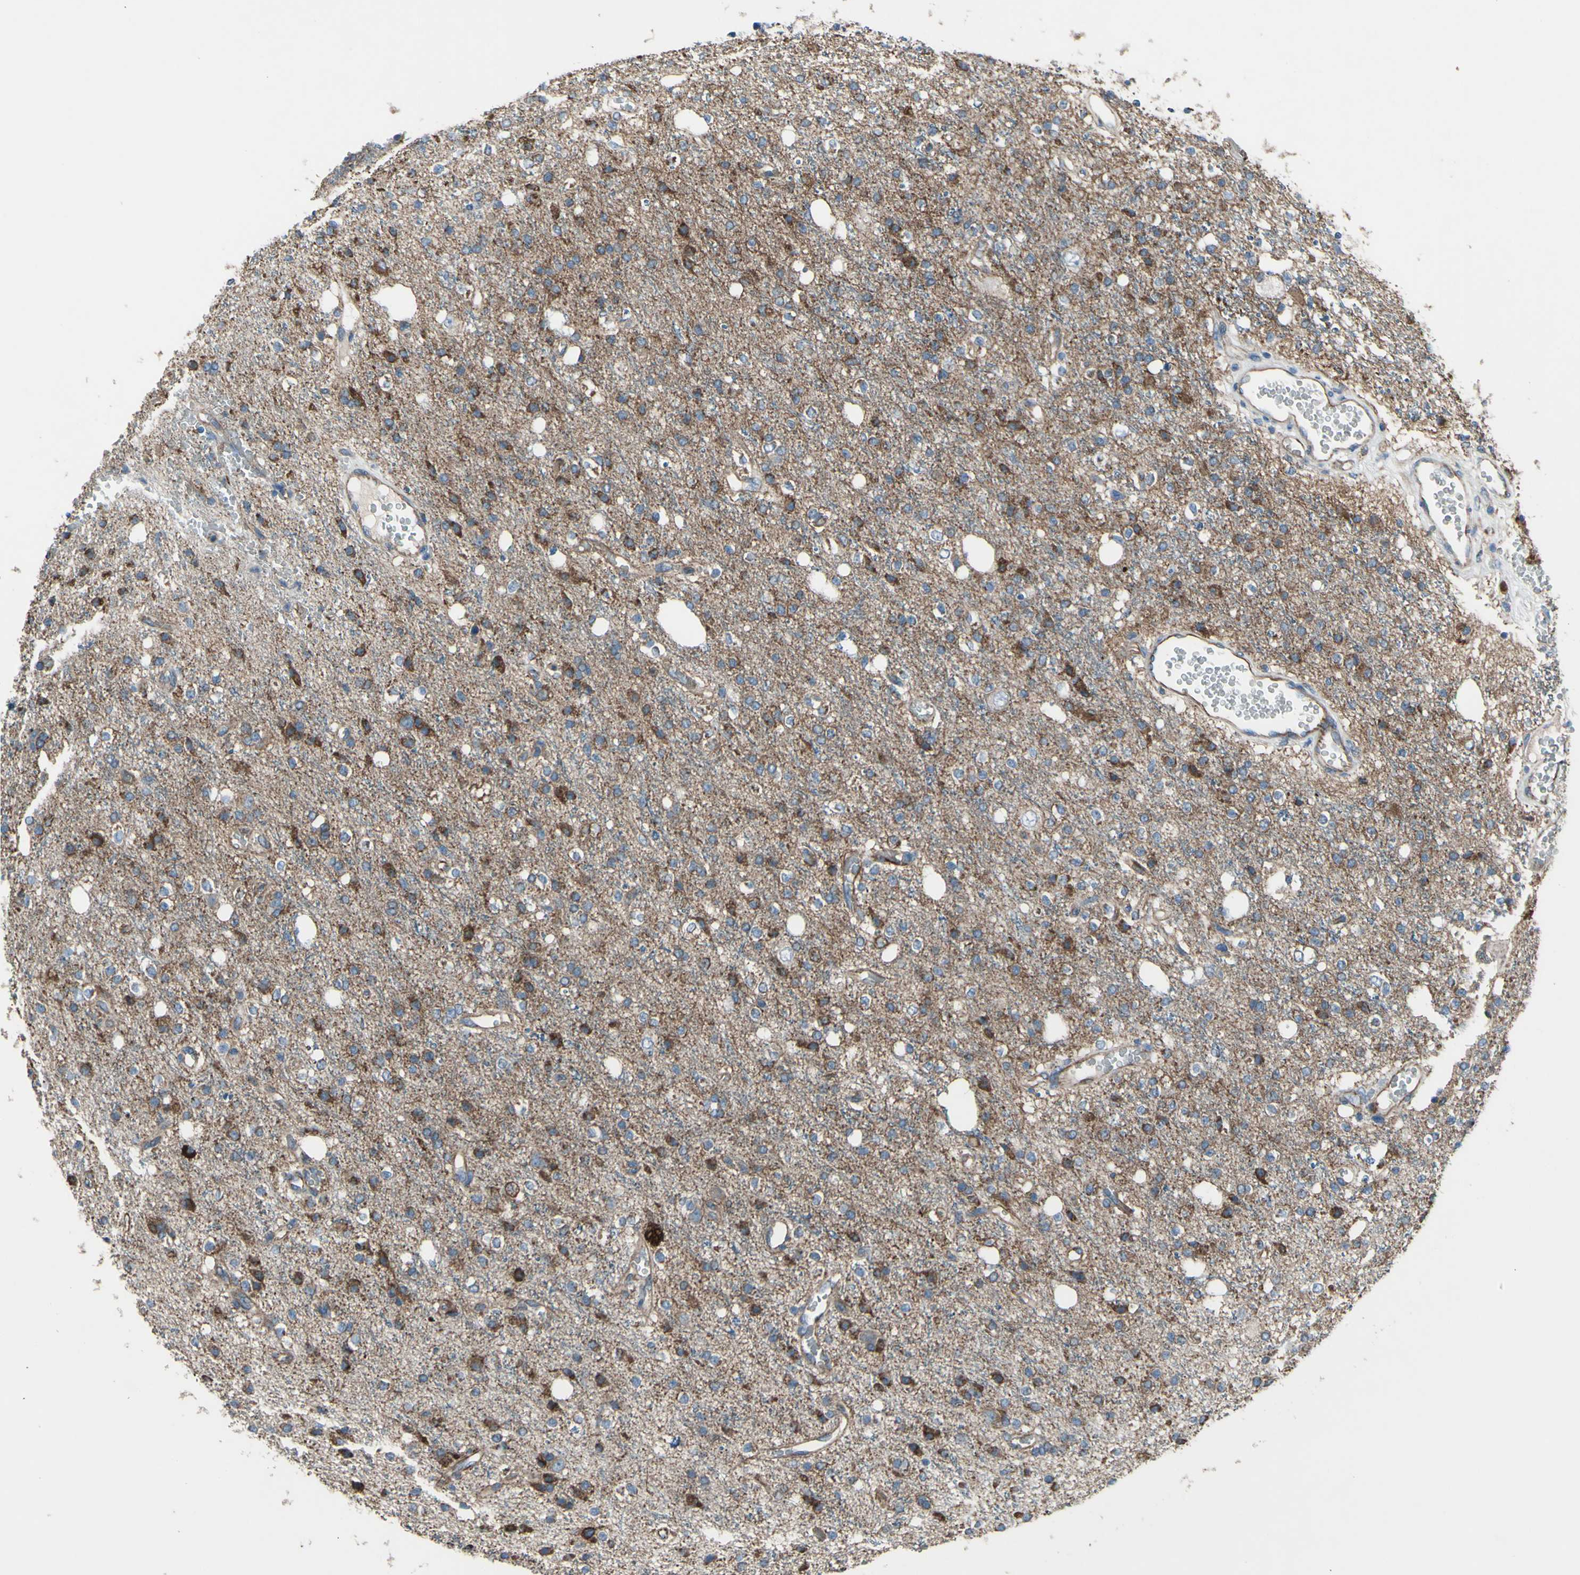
{"staining": {"intensity": "moderate", "quantity": "25%-75%", "location": "cytoplasmic/membranous"}, "tissue": "glioma", "cell_type": "Tumor cells", "image_type": "cancer", "snomed": [{"axis": "morphology", "description": "Glioma, malignant, High grade"}, {"axis": "topography", "description": "Brain"}], "caption": "Immunohistochemistry of glioma shows medium levels of moderate cytoplasmic/membranous positivity in about 25%-75% of tumor cells.", "gene": "EMC7", "patient": {"sex": "male", "age": 47}}